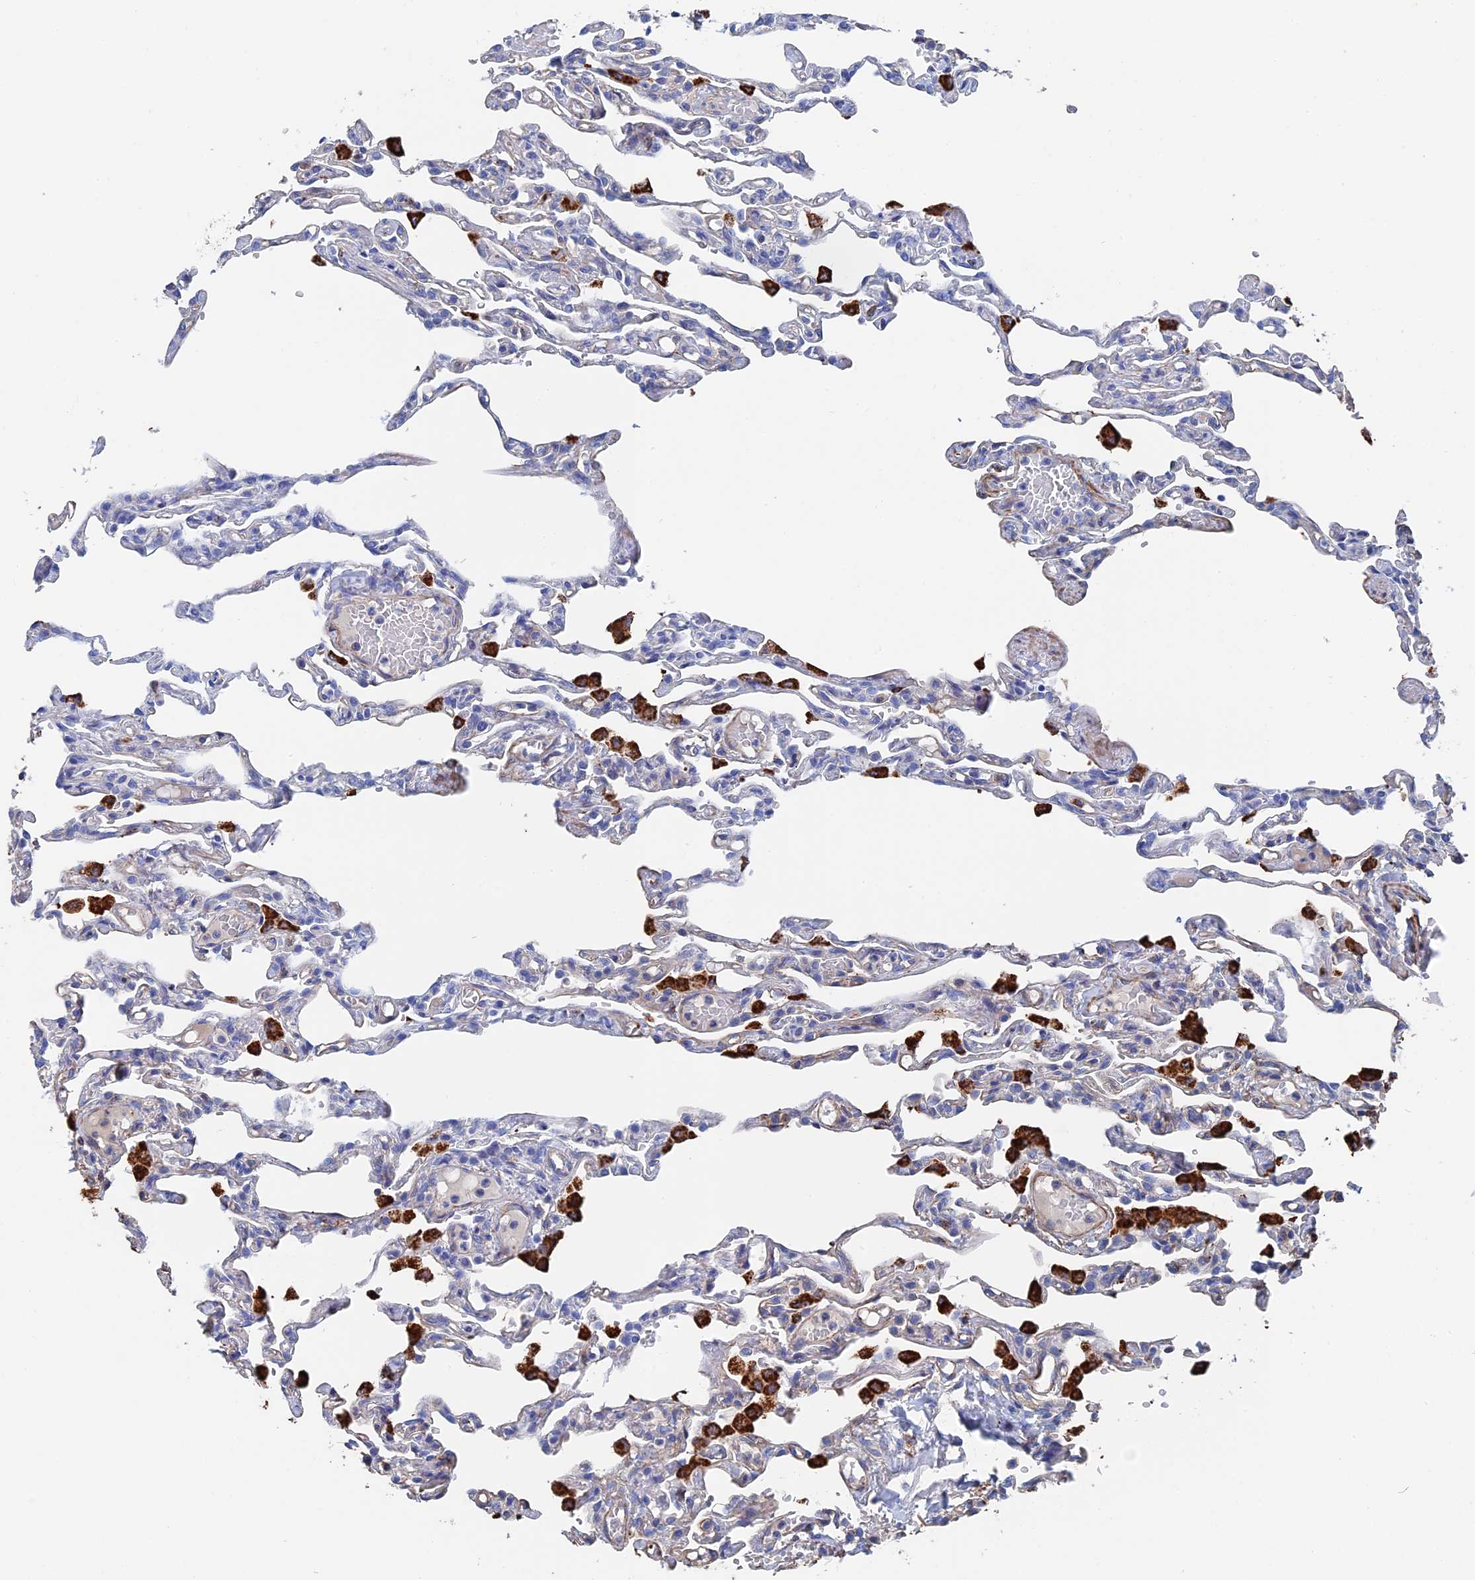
{"staining": {"intensity": "negative", "quantity": "none", "location": "none"}, "tissue": "lung", "cell_type": "Alveolar cells", "image_type": "normal", "snomed": [{"axis": "morphology", "description": "Normal tissue, NOS"}, {"axis": "topography", "description": "Lung"}], "caption": "Immunohistochemistry of benign human lung exhibits no expression in alveolar cells.", "gene": "STRA6", "patient": {"sex": "male", "age": 21}}